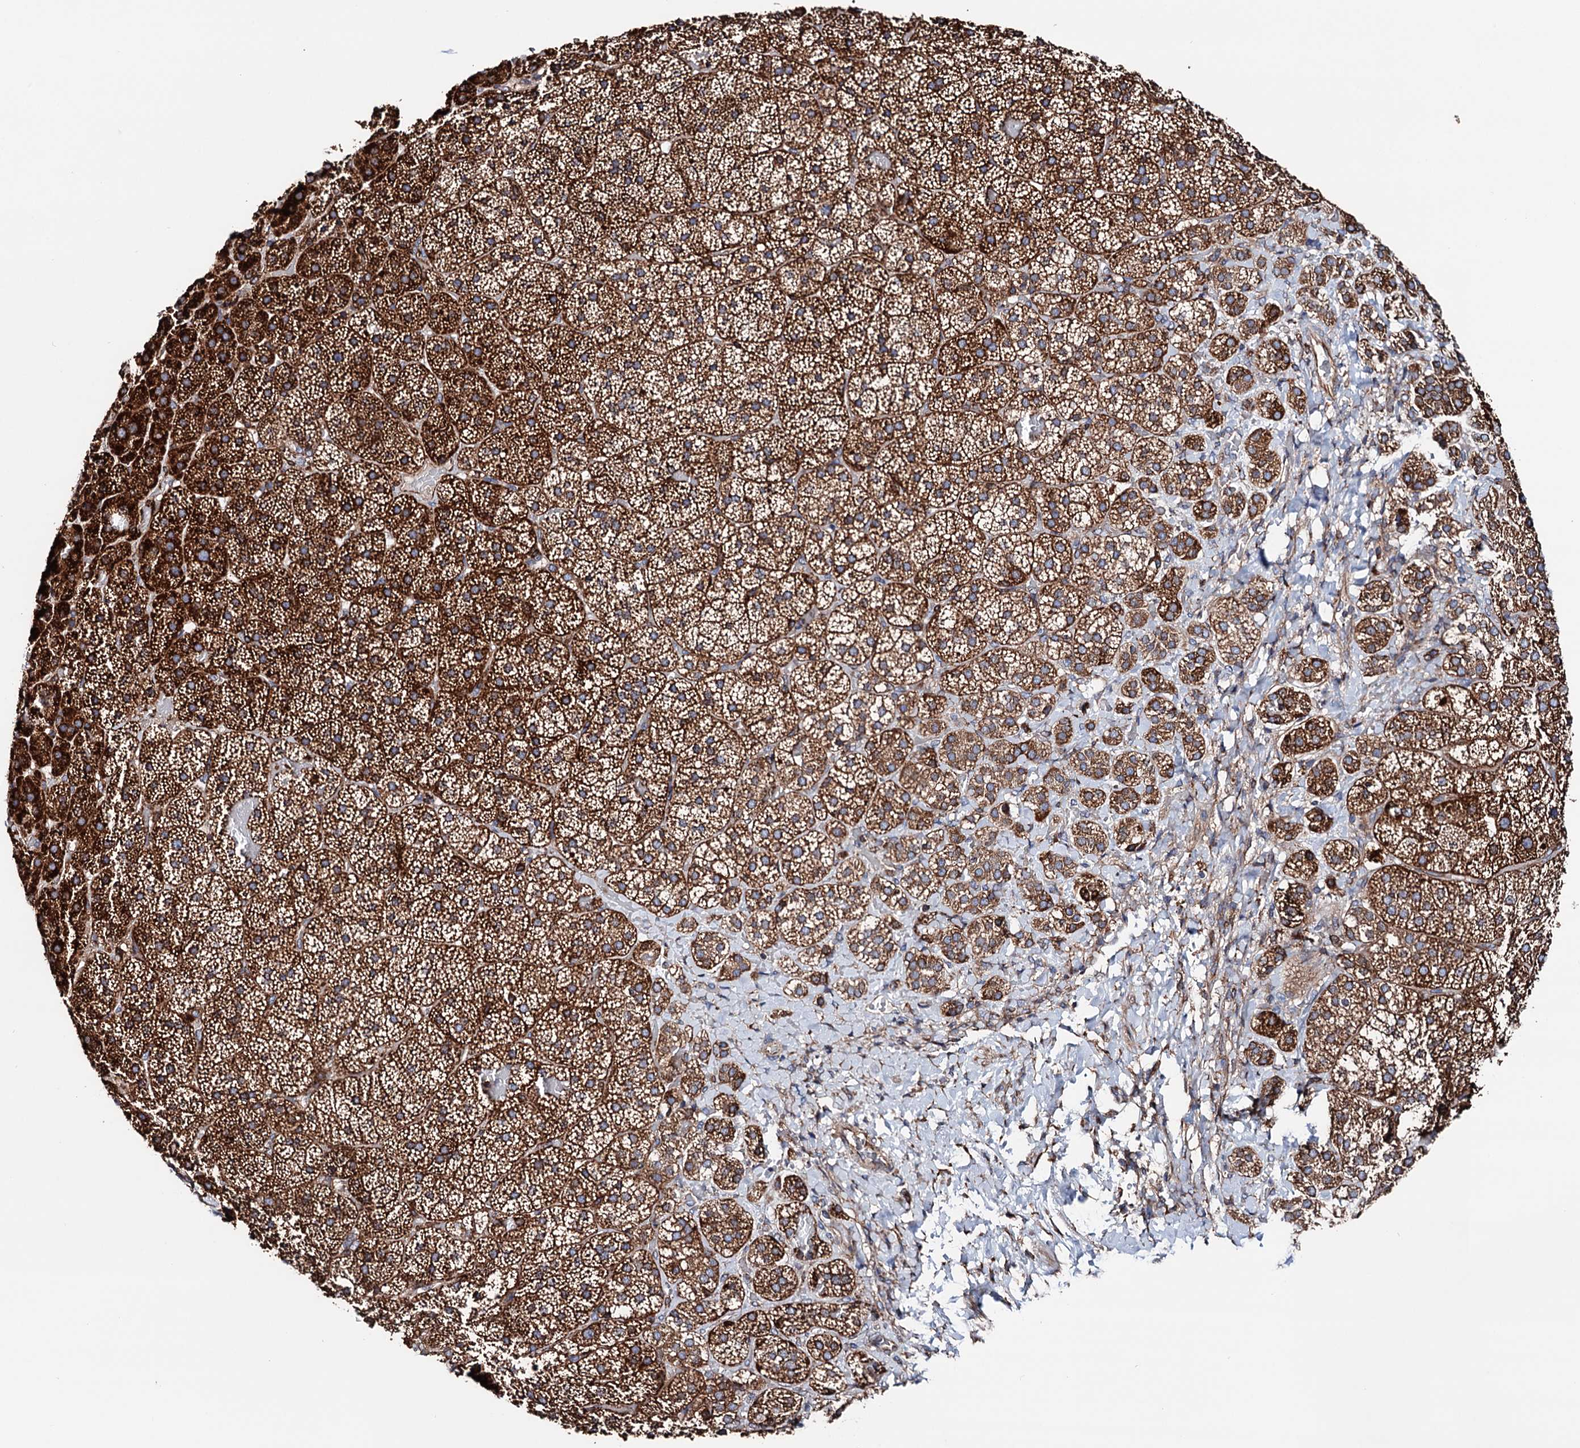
{"staining": {"intensity": "strong", "quantity": "25%-75%", "location": "cytoplasmic/membranous"}, "tissue": "adrenal gland", "cell_type": "Glandular cells", "image_type": "normal", "snomed": [{"axis": "morphology", "description": "Normal tissue, NOS"}, {"axis": "topography", "description": "Adrenal gland"}], "caption": "Adrenal gland stained with immunohistochemistry demonstrates strong cytoplasmic/membranous expression in approximately 25%-75% of glandular cells.", "gene": "ERP29", "patient": {"sex": "female", "age": 44}}